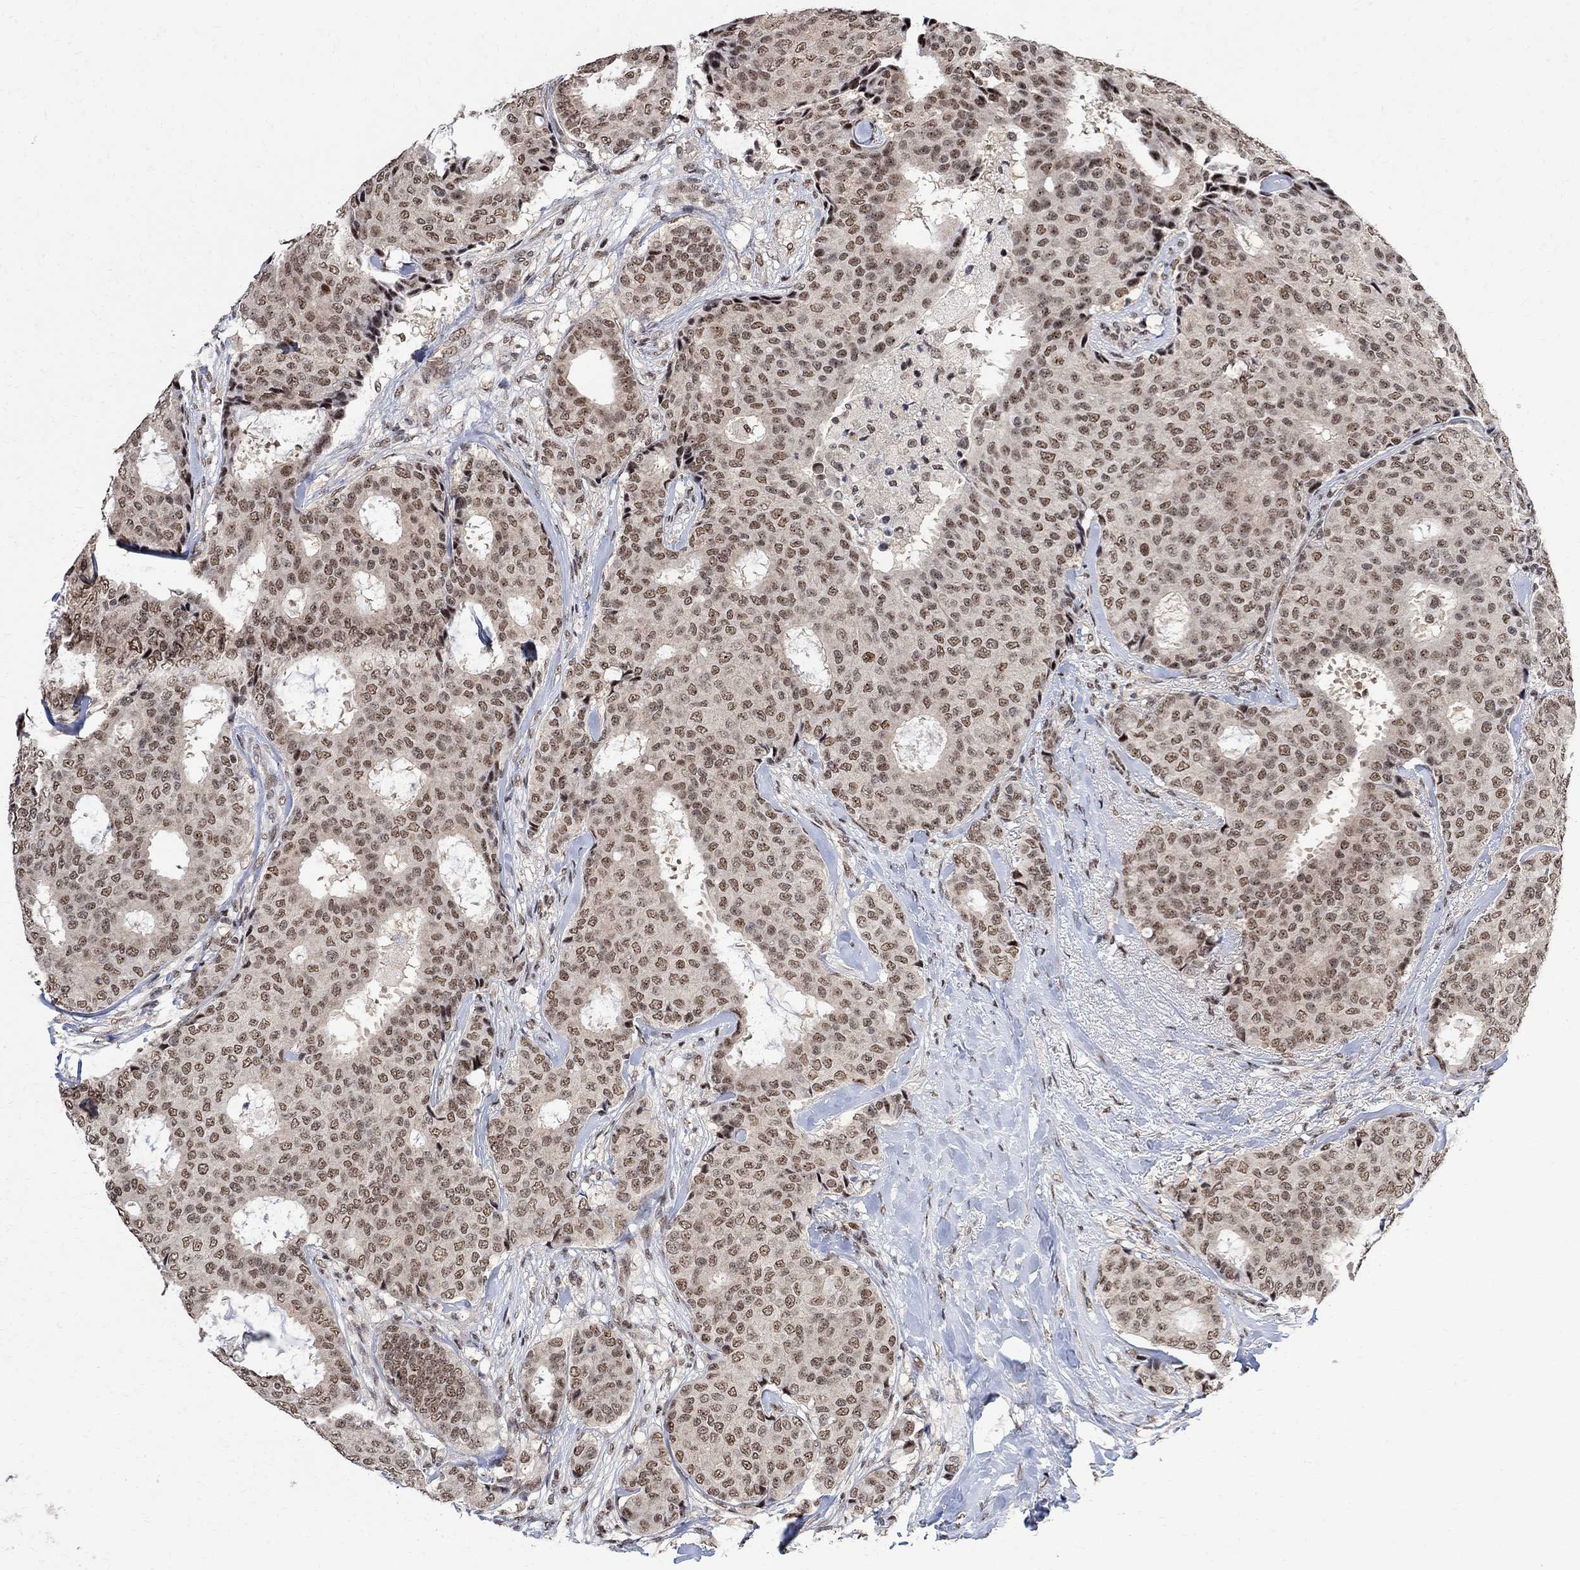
{"staining": {"intensity": "strong", "quantity": "<25%", "location": "nuclear"}, "tissue": "breast cancer", "cell_type": "Tumor cells", "image_type": "cancer", "snomed": [{"axis": "morphology", "description": "Duct carcinoma"}, {"axis": "topography", "description": "Breast"}], "caption": "Human infiltrating ductal carcinoma (breast) stained for a protein (brown) shows strong nuclear positive expression in about <25% of tumor cells.", "gene": "E4F1", "patient": {"sex": "female", "age": 75}}